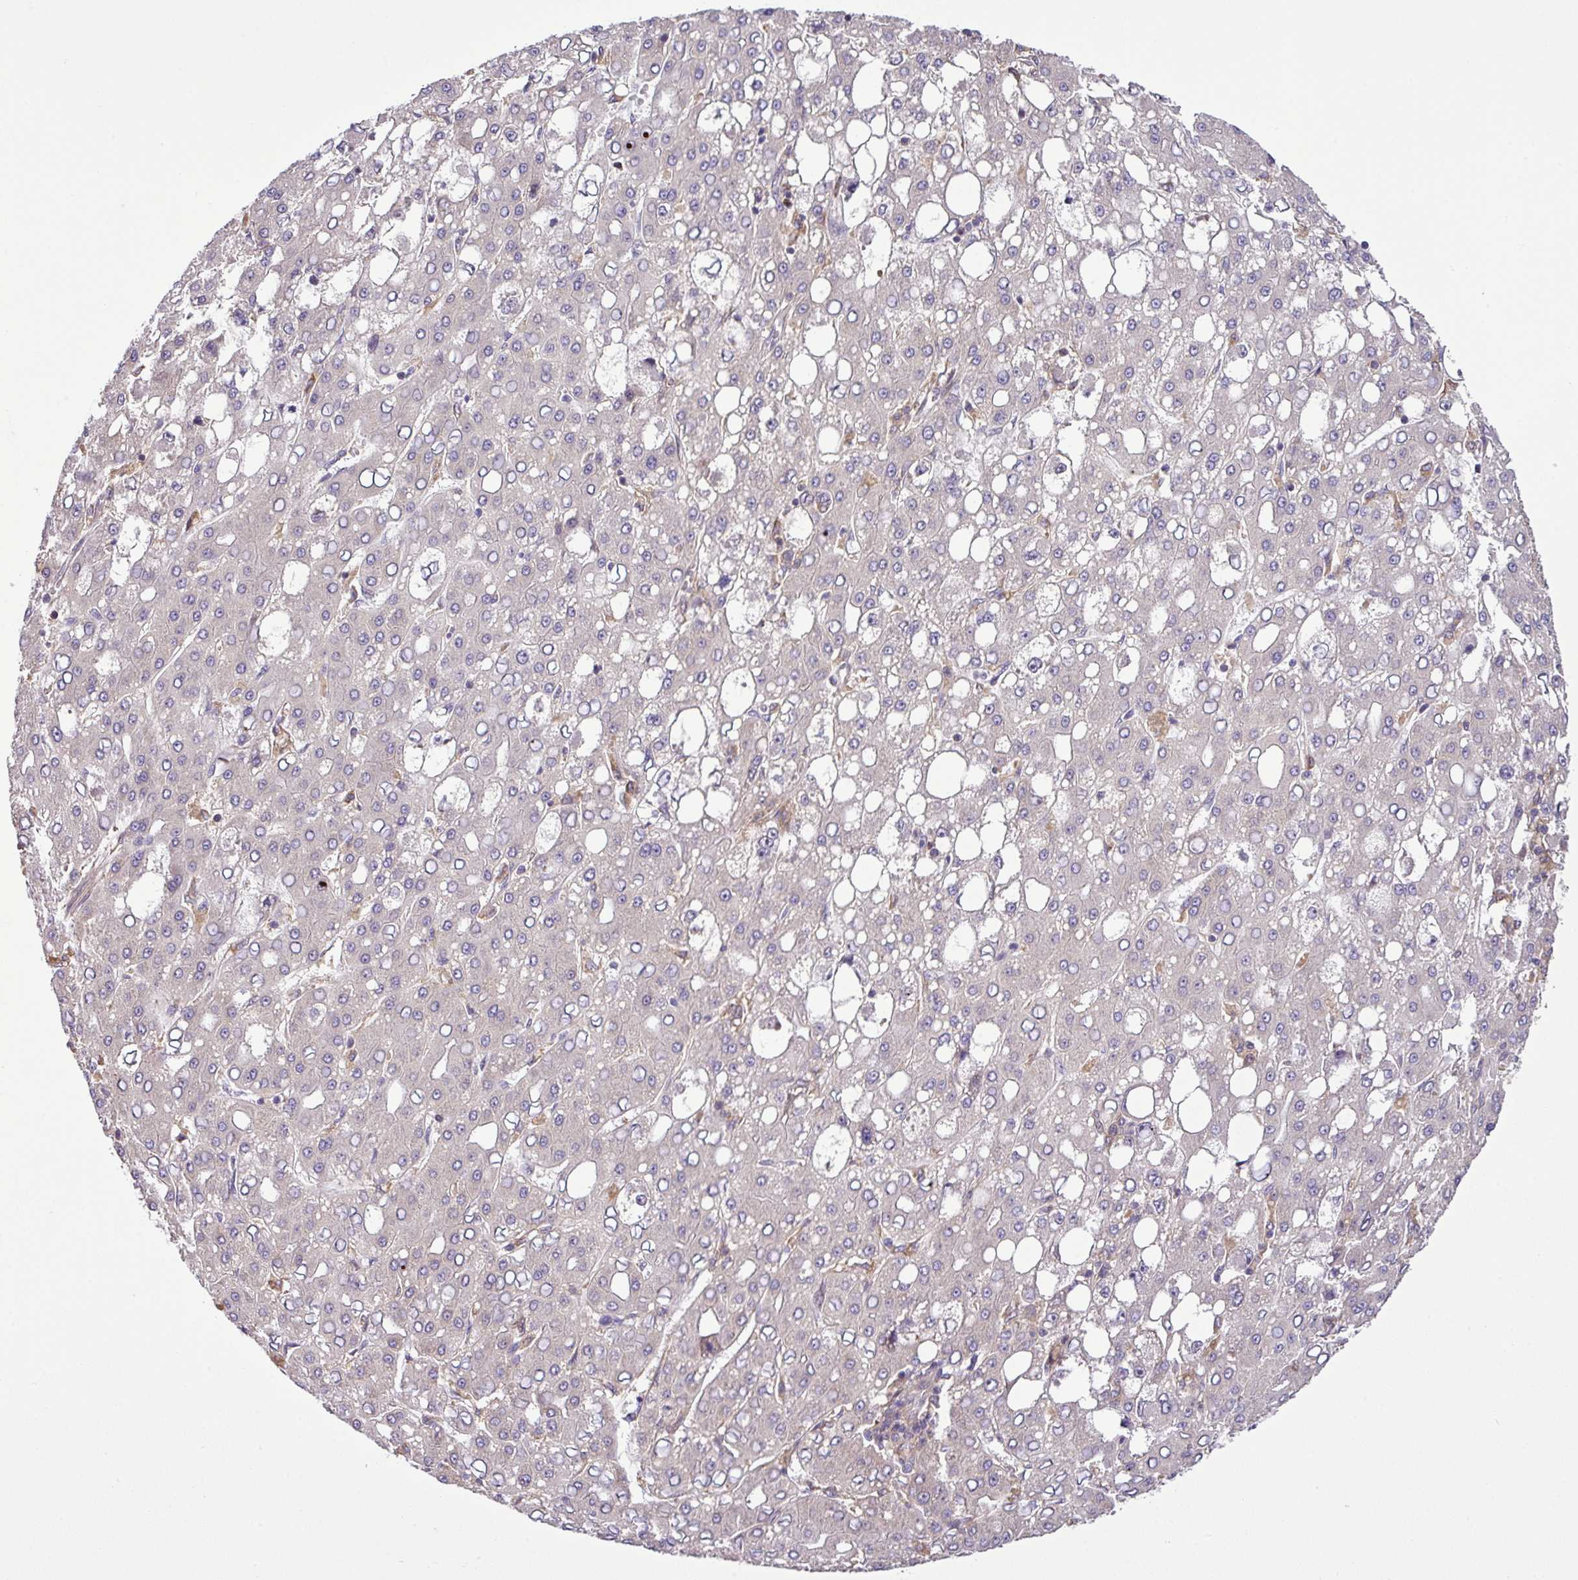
{"staining": {"intensity": "negative", "quantity": "none", "location": "none"}, "tissue": "liver cancer", "cell_type": "Tumor cells", "image_type": "cancer", "snomed": [{"axis": "morphology", "description": "Carcinoma, Hepatocellular, NOS"}, {"axis": "topography", "description": "Liver"}], "caption": "An immunohistochemistry (IHC) image of liver hepatocellular carcinoma is shown. There is no staining in tumor cells of liver hepatocellular carcinoma.", "gene": "DLGAP4", "patient": {"sex": "male", "age": 65}}